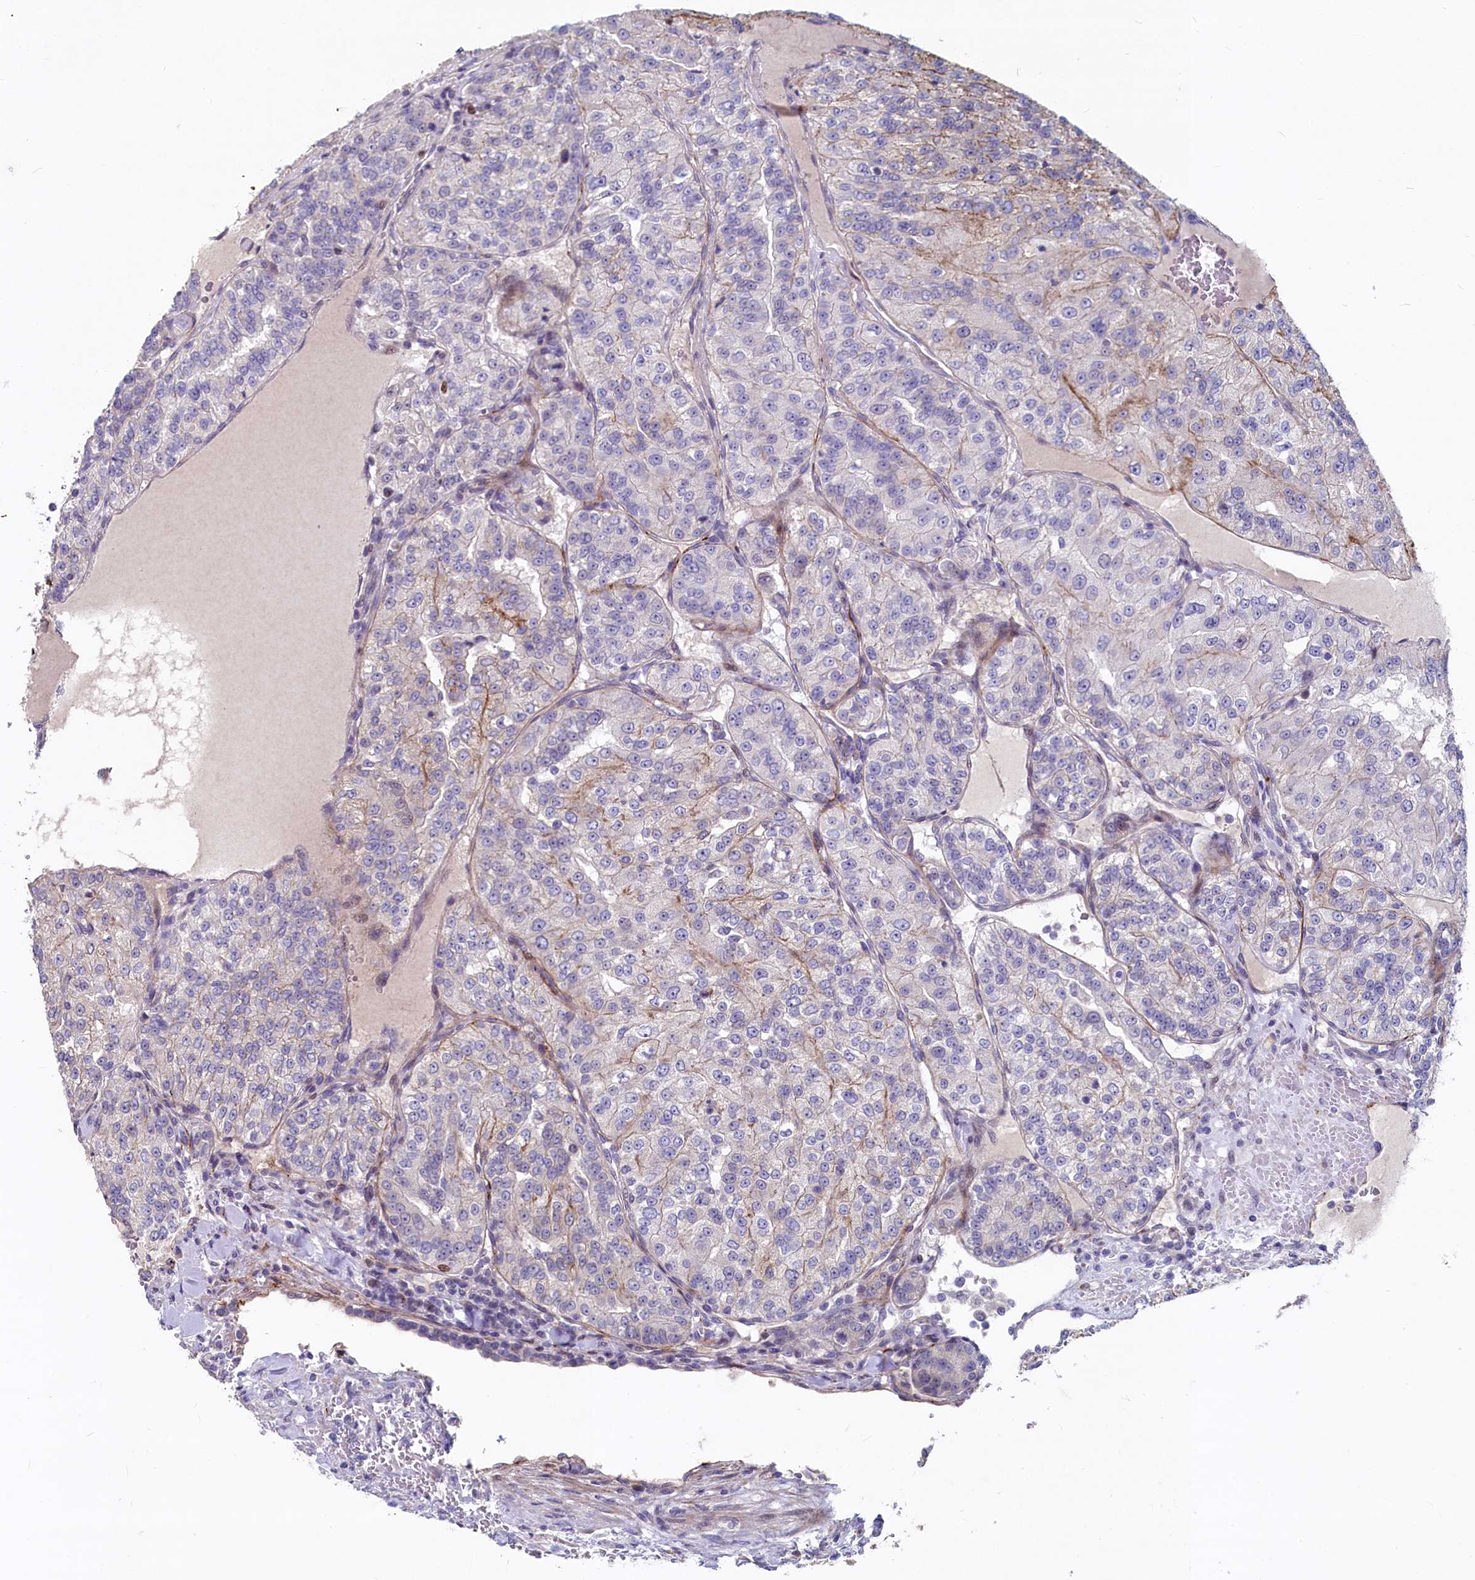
{"staining": {"intensity": "weak", "quantity": "25%-75%", "location": "cytoplasmic/membranous"}, "tissue": "renal cancer", "cell_type": "Tumor cells", "image_type": "cancer", "snomed": [{"axis": "morphology", "description": "Adenocarcinoma, NOS"}, {"axis": "topography", "description": "Kidney"}], "caption": "This histopathology image reveals renal adenocarcinoma stained with immunohistochemistry (IHC) to label a protein in brown. The cytoplasmic/membranous of tumor cells show weak positivity for the protein. Nuclei are counter-stained blue.", "gene": "ASXL3", "patient": {"sex": "female", "age": 63}}